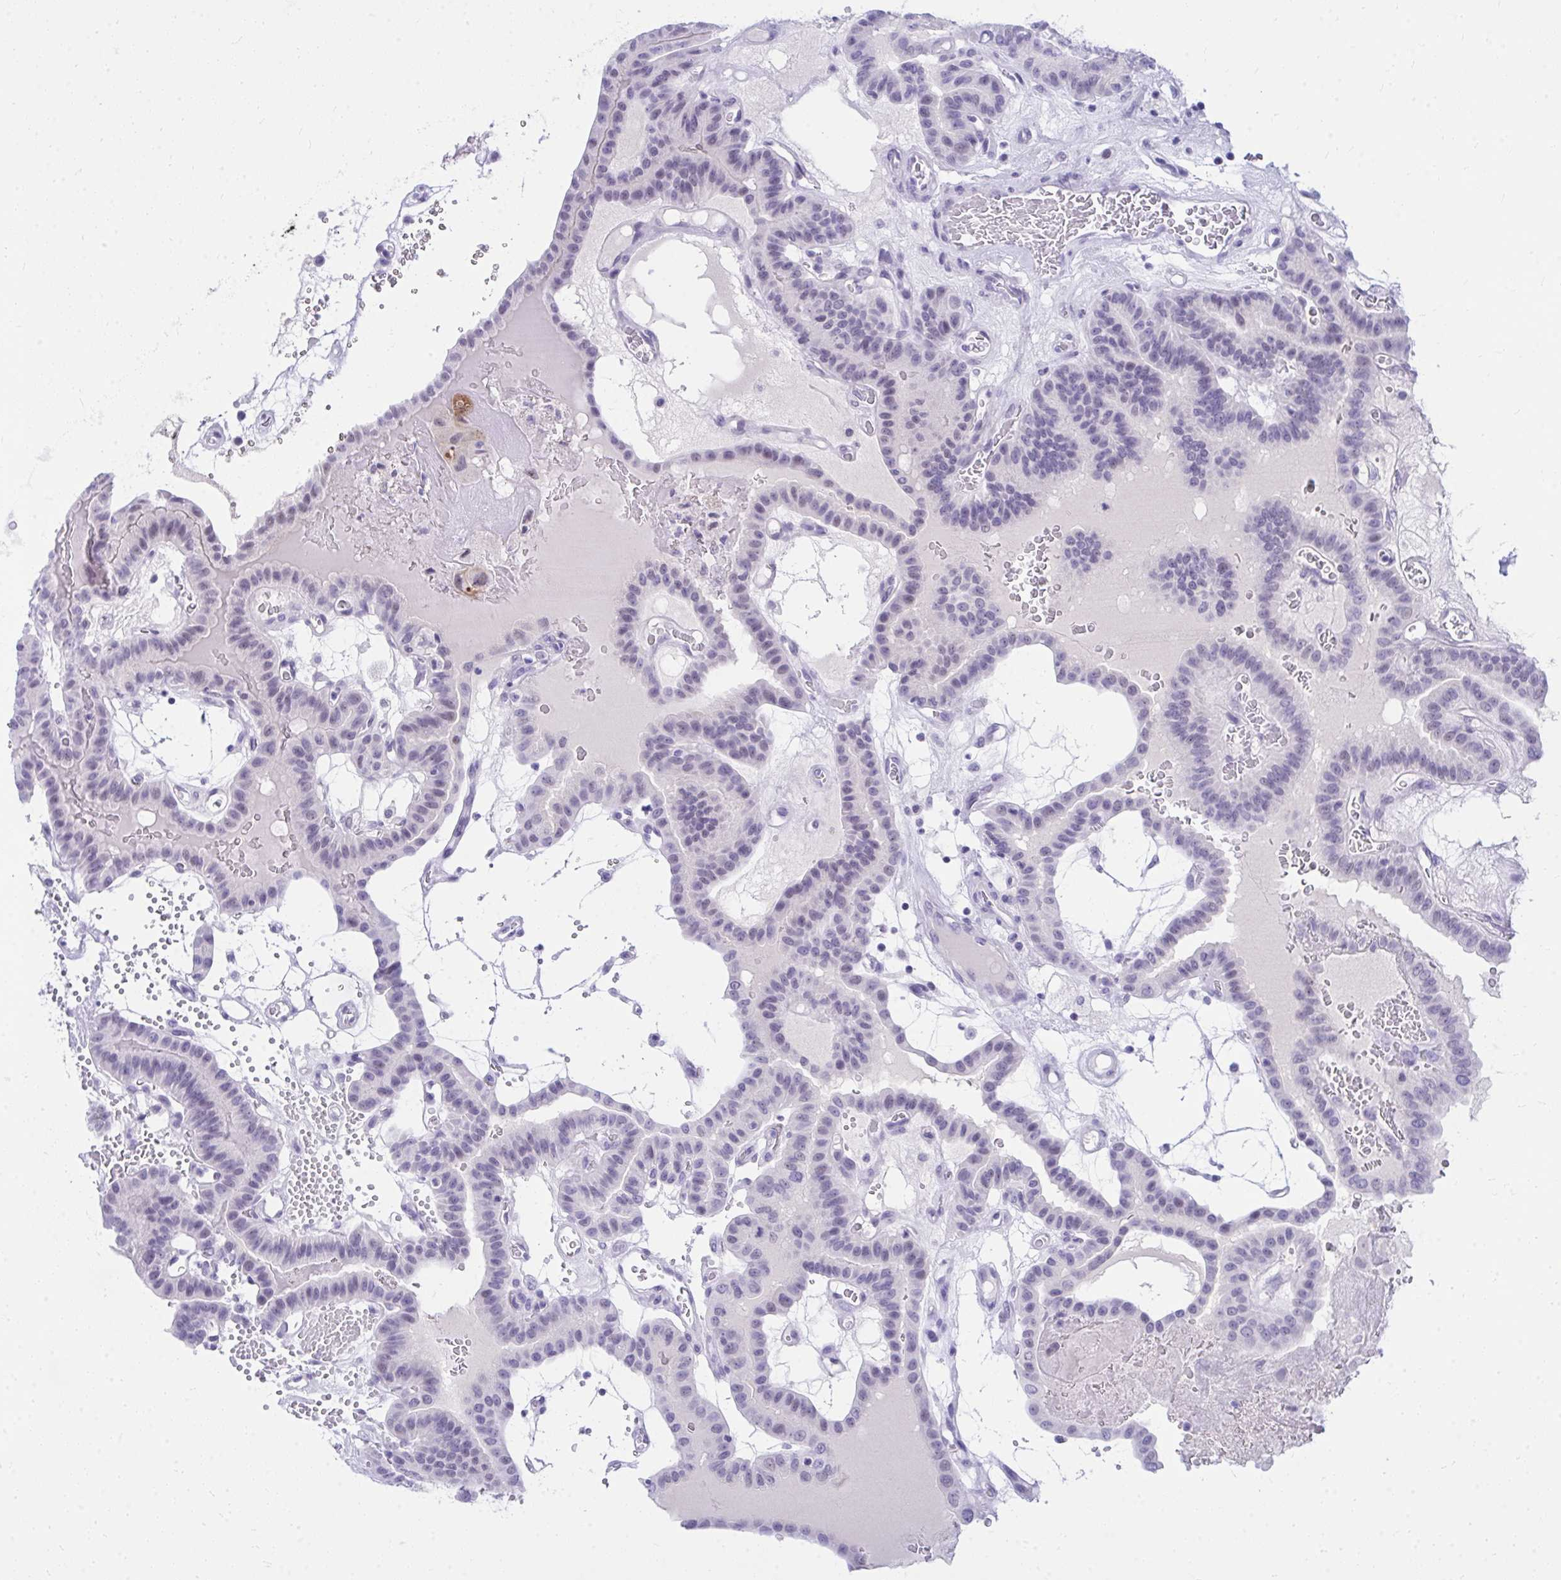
{"staining": {"intensity": "negative", "quantity": "none", "location": "none"}, "tissue": "thyroid cancer", "cell_type": "Tumor cells", "image_type": "cancer", "snomed": [{"axis": "morphology", "description": "Papillary adenocarcinoma, NOS"}, {"axis": "topography", "description": "Thyroid gland"}], "caption": "The IHC image has no significant expression in tumor cells of thyroid cancer tissue.", "gene": "OR5F1", "patient": {"sex": "male", "age": 87}}